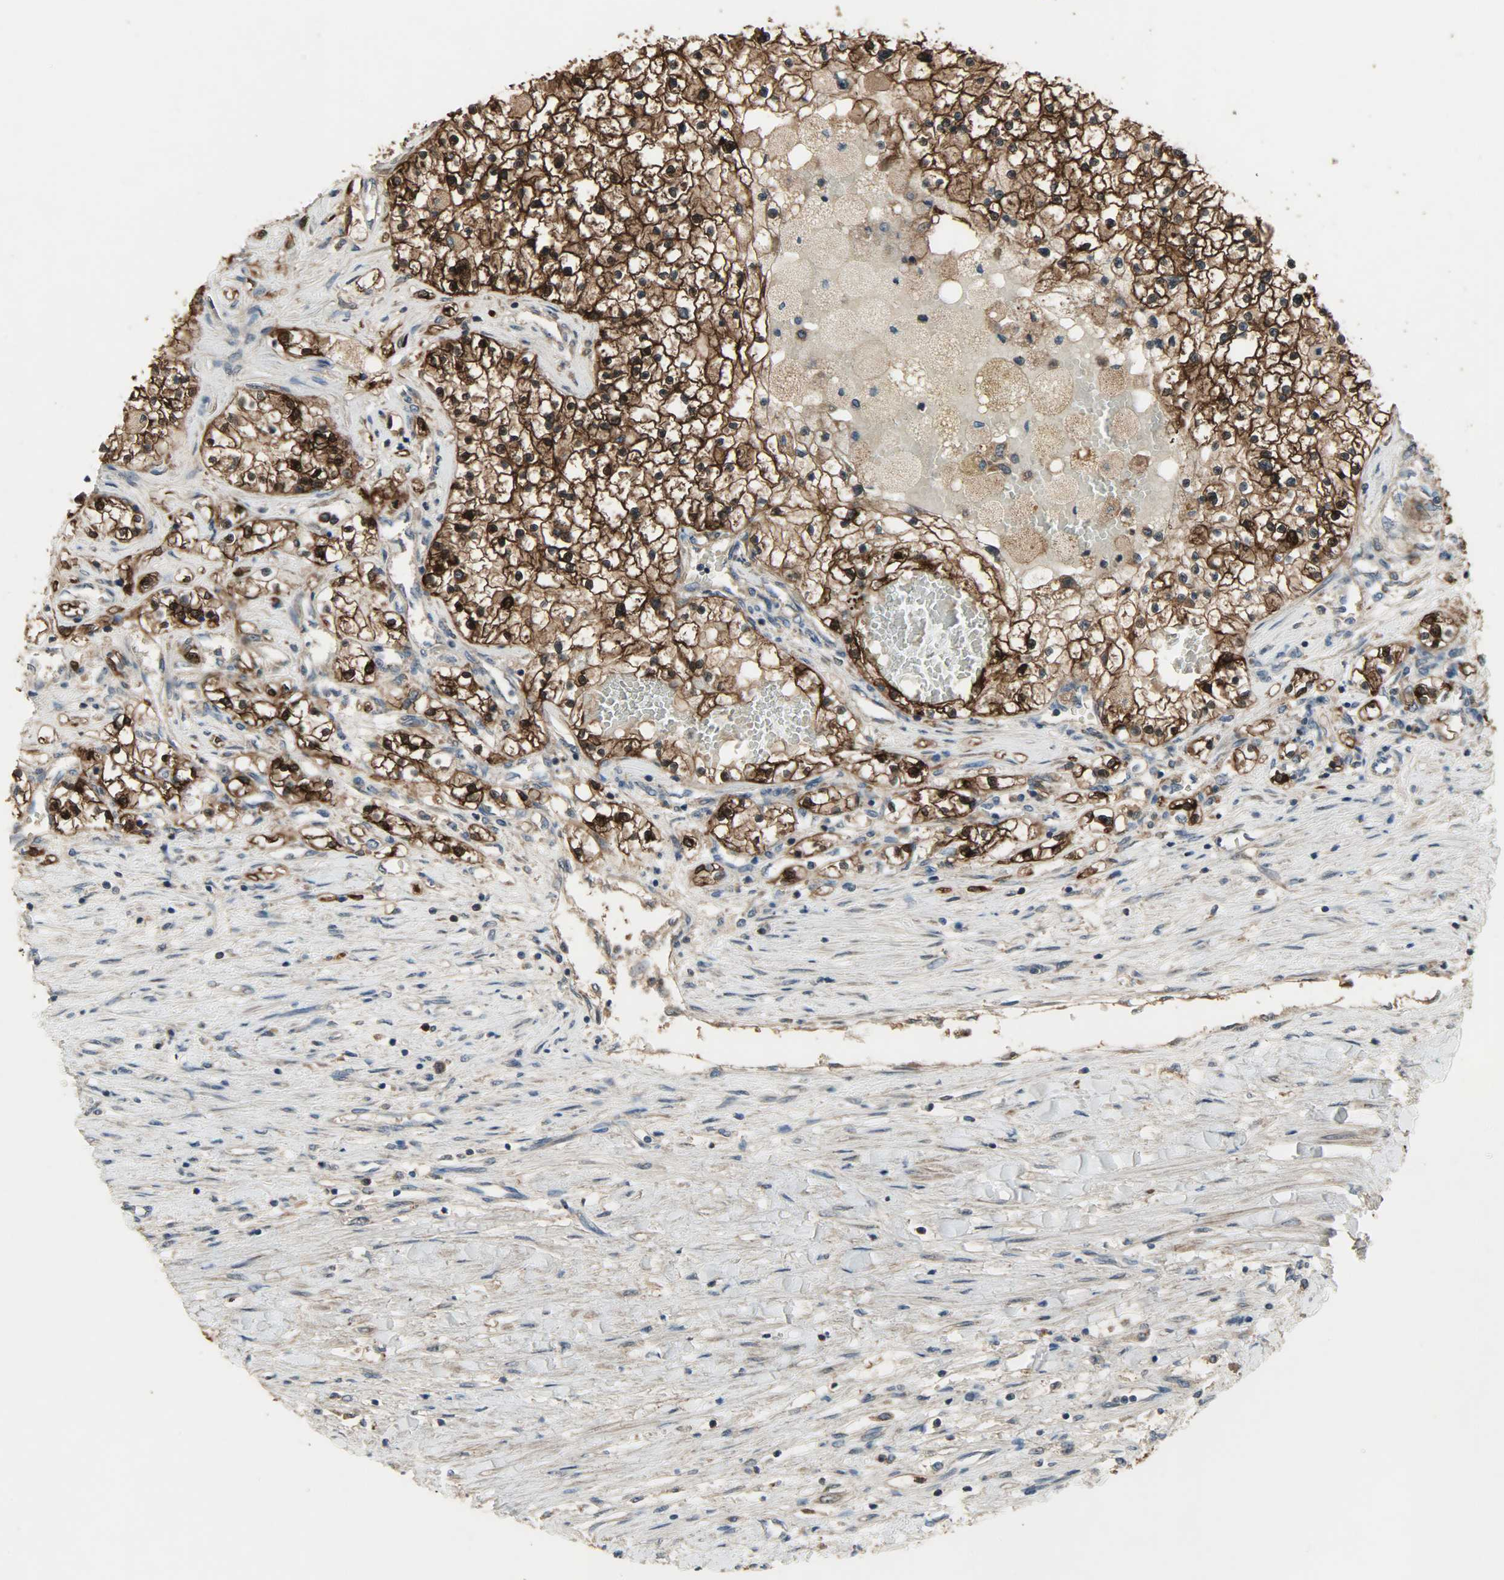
{"staining": {"intensity": "strong", "quantity": ">75%", "location": "cytoplasmic/membranous,nuclear"}, "tissue": "renal cancer", "cell_type": "Tumor cells", "image_type": "cancer", "snomed": [{"axis": "morphology", "description": "Adenocarcinoma, NOS"}, {"axis": "topography", "description": "Kidney"}], "caption": "Strong cytoplasmic/membranous and nuclear staining for a protein is present in approximately >75% of tumor cells of adenocarcinoma (renal) using IHC.", "gene": "AMT", "patient": {"sex": "male", "age": 68}}